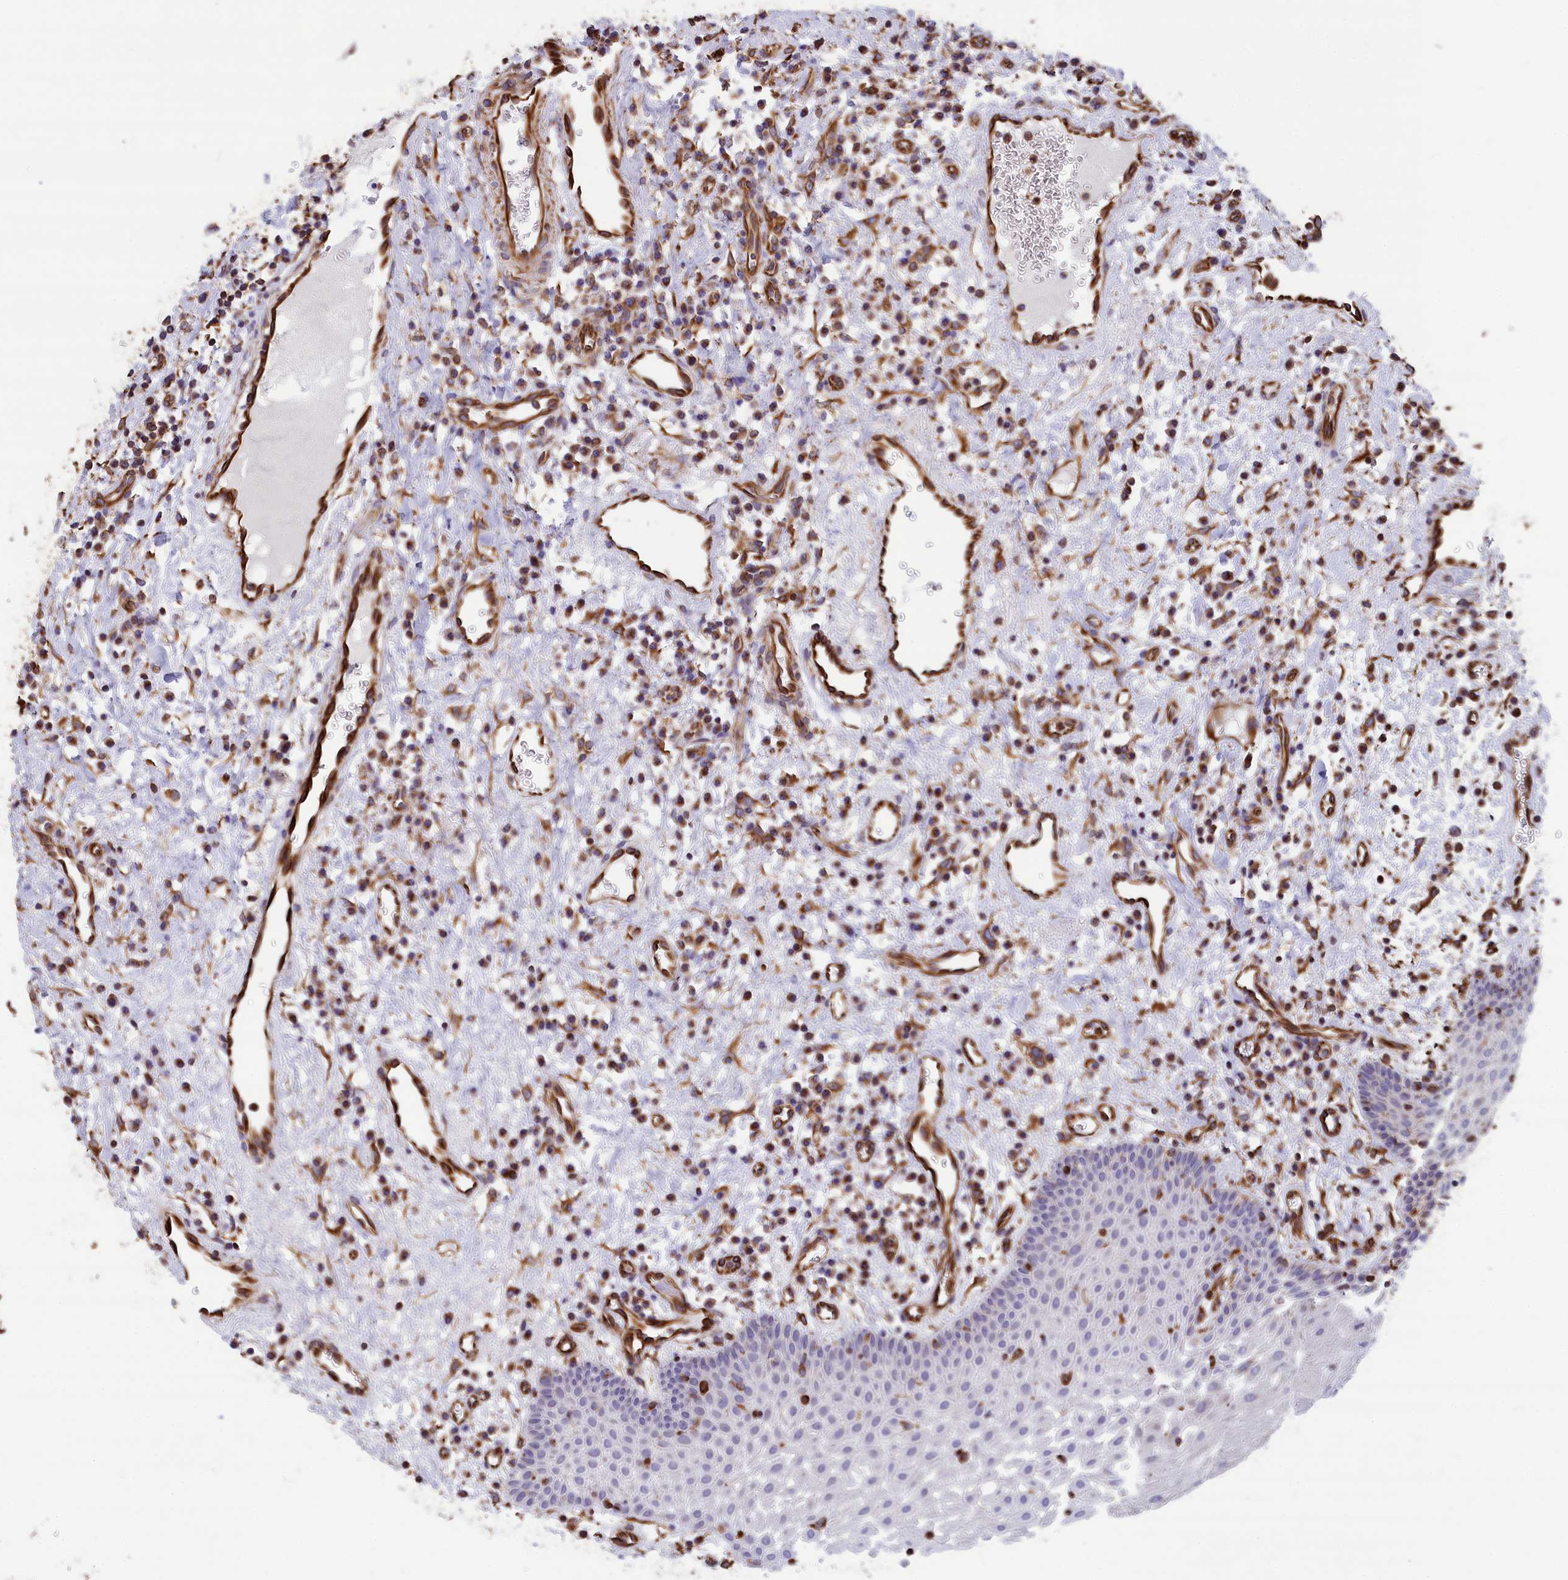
{"staining": {"intensity": "weak", "quantity": "<25%", "location": "cytoplasmic/membranous"}, "tissue": "oral mucosa", "cell_type": "Squamous epithelial cells", "image_type": "normal", "snomed": [{"axis": "morphology", "description": "Normal tissue, NOS"}, {"axis": "topography", "description": "Oral tissue"}], "caption": "Benign oral mucosa was stained to show a protein in brown. There is no significant staining in squamous epithelial cells.", "gene": "GATB", "patient": {"sex": "male", "age": 74}}